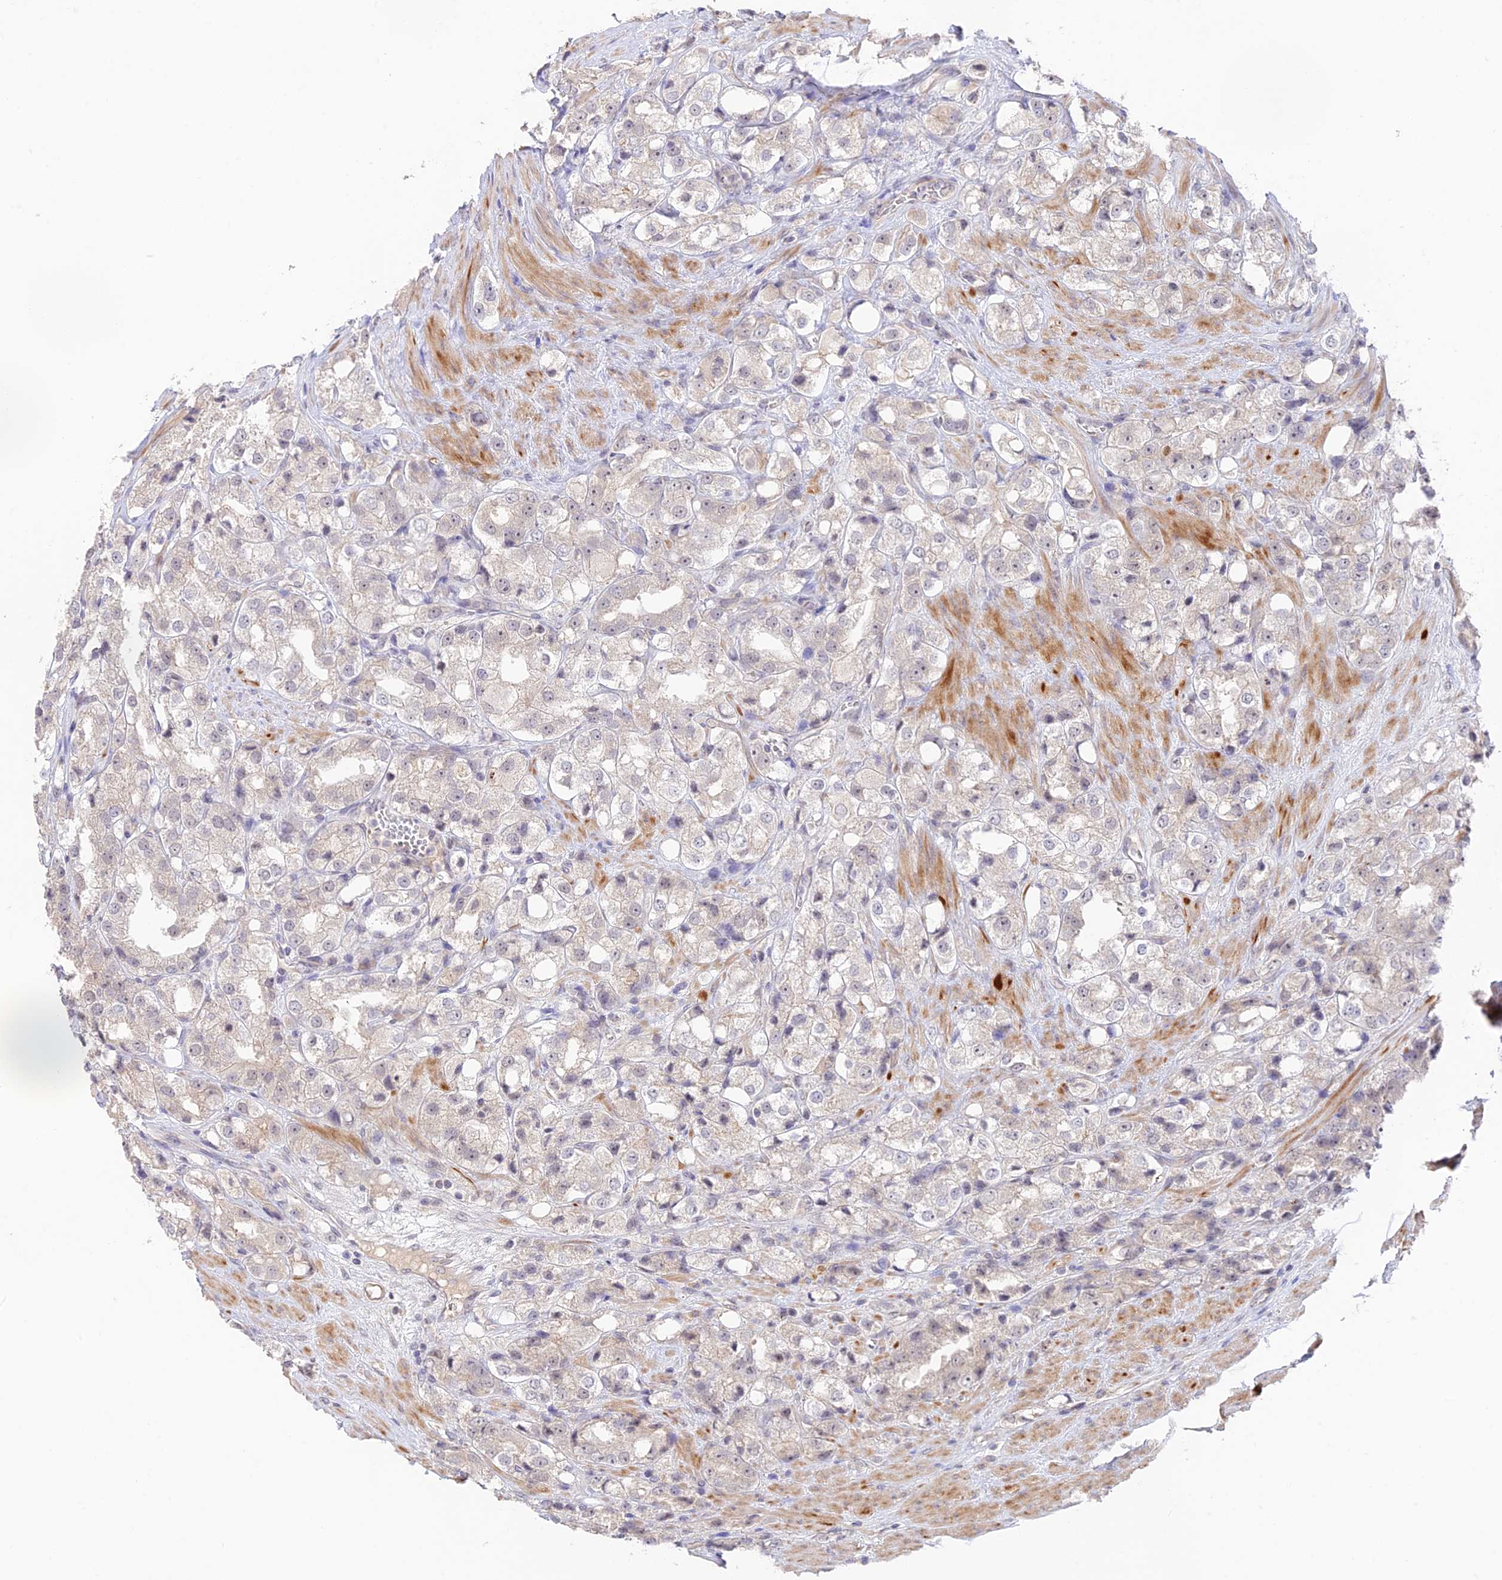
{"staining": {"intensity": "negative", "quantity": "none", "location": "none"}, "tissue": "prostate cancer", "cell_type": "Tumor cells", "image_type": "cancer", "snomed": [{"axis": "morphology", "description": "Adenocarcinoma, NOS"}, {"axis": "topography", "description": "Prostate"}], "caption": "DAB (3,3'-diaminobenzidine) immunohistochemical staining of prostate cancer (adenocarcinoma) displays no significant positivity in tumor cells.", "gene": "CAMSAP3", "patient": {"sex": "male", "age": 79}}